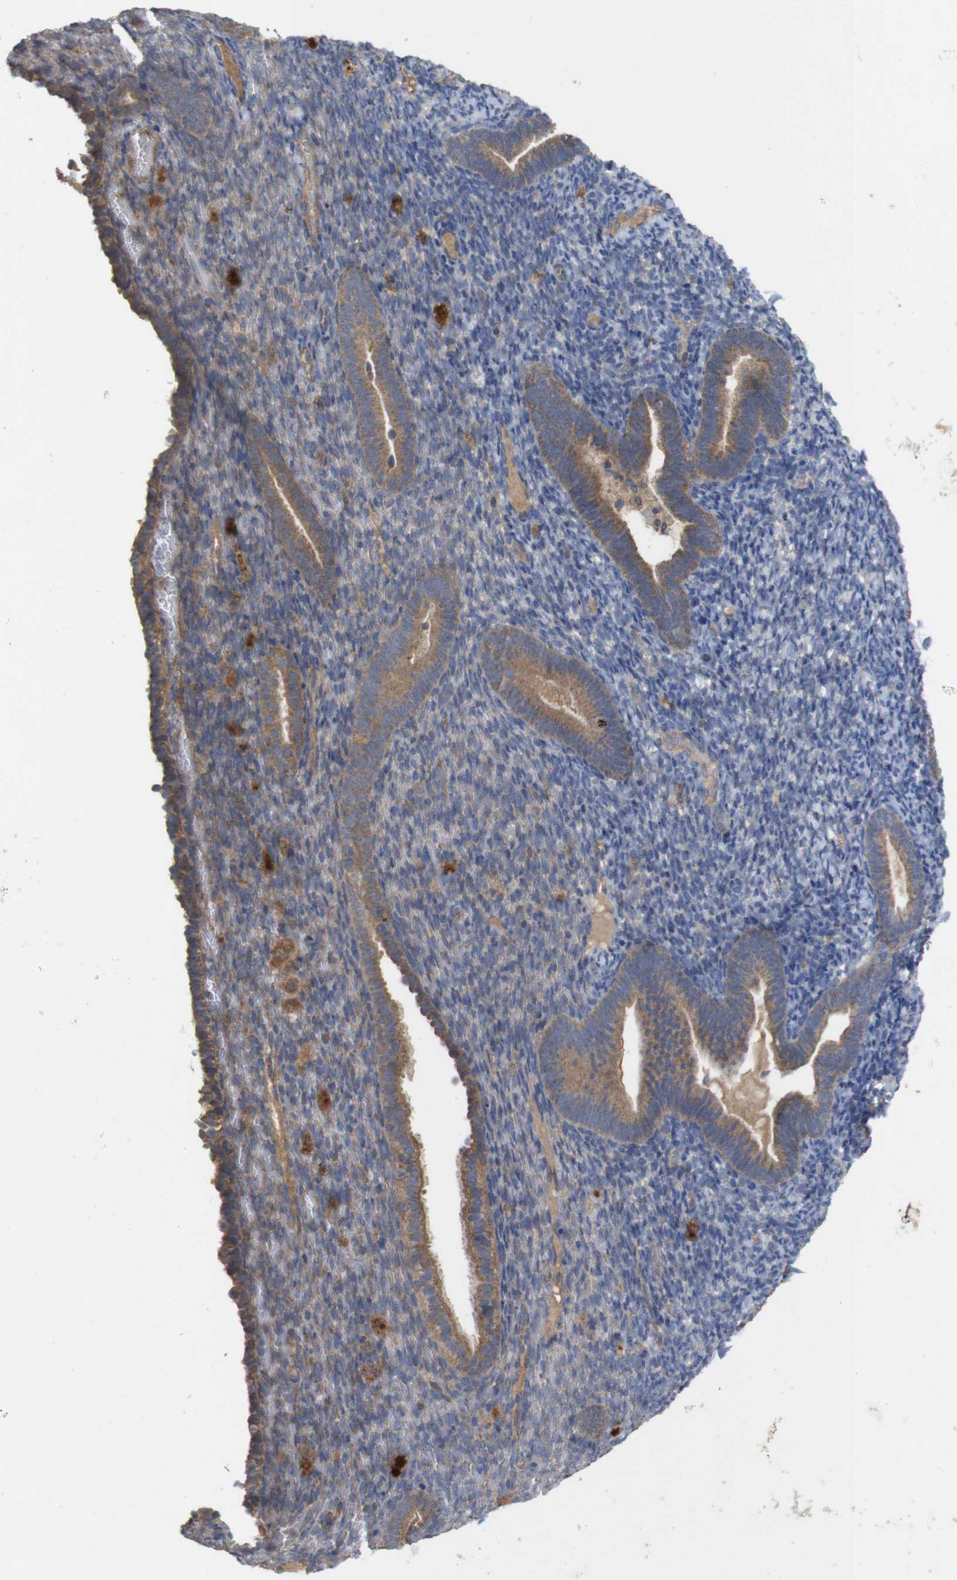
{"staining": {"intensity": "weak", "quantity": "25%-75%", "location": "cytoplasmic/membranous"}, "tissue": "endometrium", "cell_type": "Cells in endometrial stroma", "image_type": "normal", "snomed": [{"axis": "morphology", "description": "Normal tissue, NOS"}, {"axis": "topography", "description": "Endometrium"}], "caption": "The histopathology image displays immunohistochemical staining of unremarkable endometrium. There is weak cytoplasmic/membranous positivity is present in about 25%-75% of cells in endometrial stroma. (DAB = brown stain, brightfield microscopy at high magnification).", "gene": "KCNS3", "patient": {"sex": "female", "age": 51}}